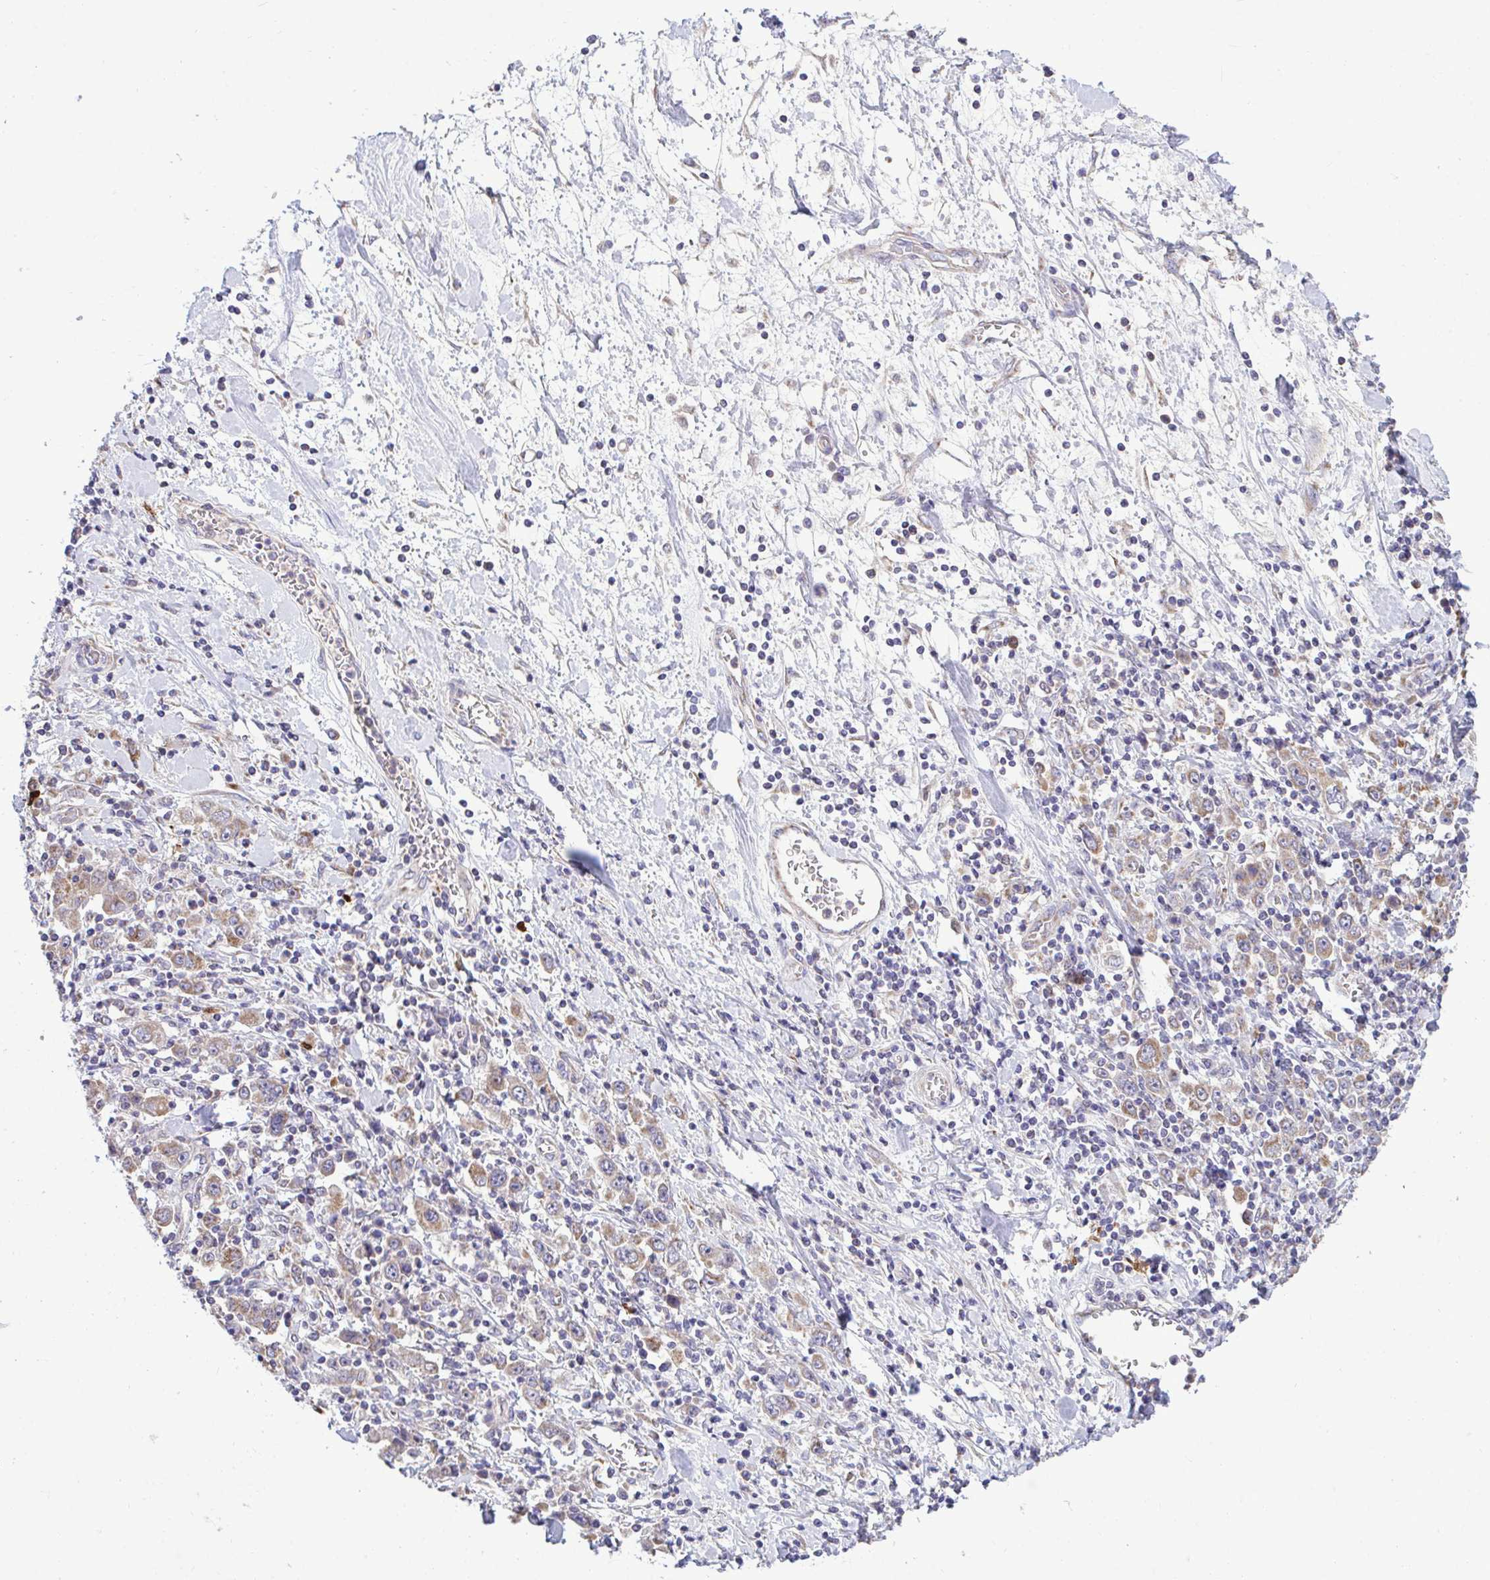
{"staining": {"intensity": "weak", "quantity": ">75%", "location": "cytoplasmic/membranous"}, "tissue": "stomach cancer", "cell_type": "Tumor cells", "image_type": "cancer", "snomed": [{"axis": "morphology", "description": "Normal tissue, NOS"}, {"axis": "morphology", "description": "Adenocarcinoma, NOS"}, {"axis": "topography", "description": "Stomach, upper"}, {"axis": "topography", "description": "Stomach"}], "caption": "Stomach cancer (adenocarcinoma) was stained to show a protein in brown. There is low levels of weak cytoplasmic/membranous expression in about >75% of tumor cells.", "gene": "SARS2", "patient": {"sex": "male", "age": 59}}